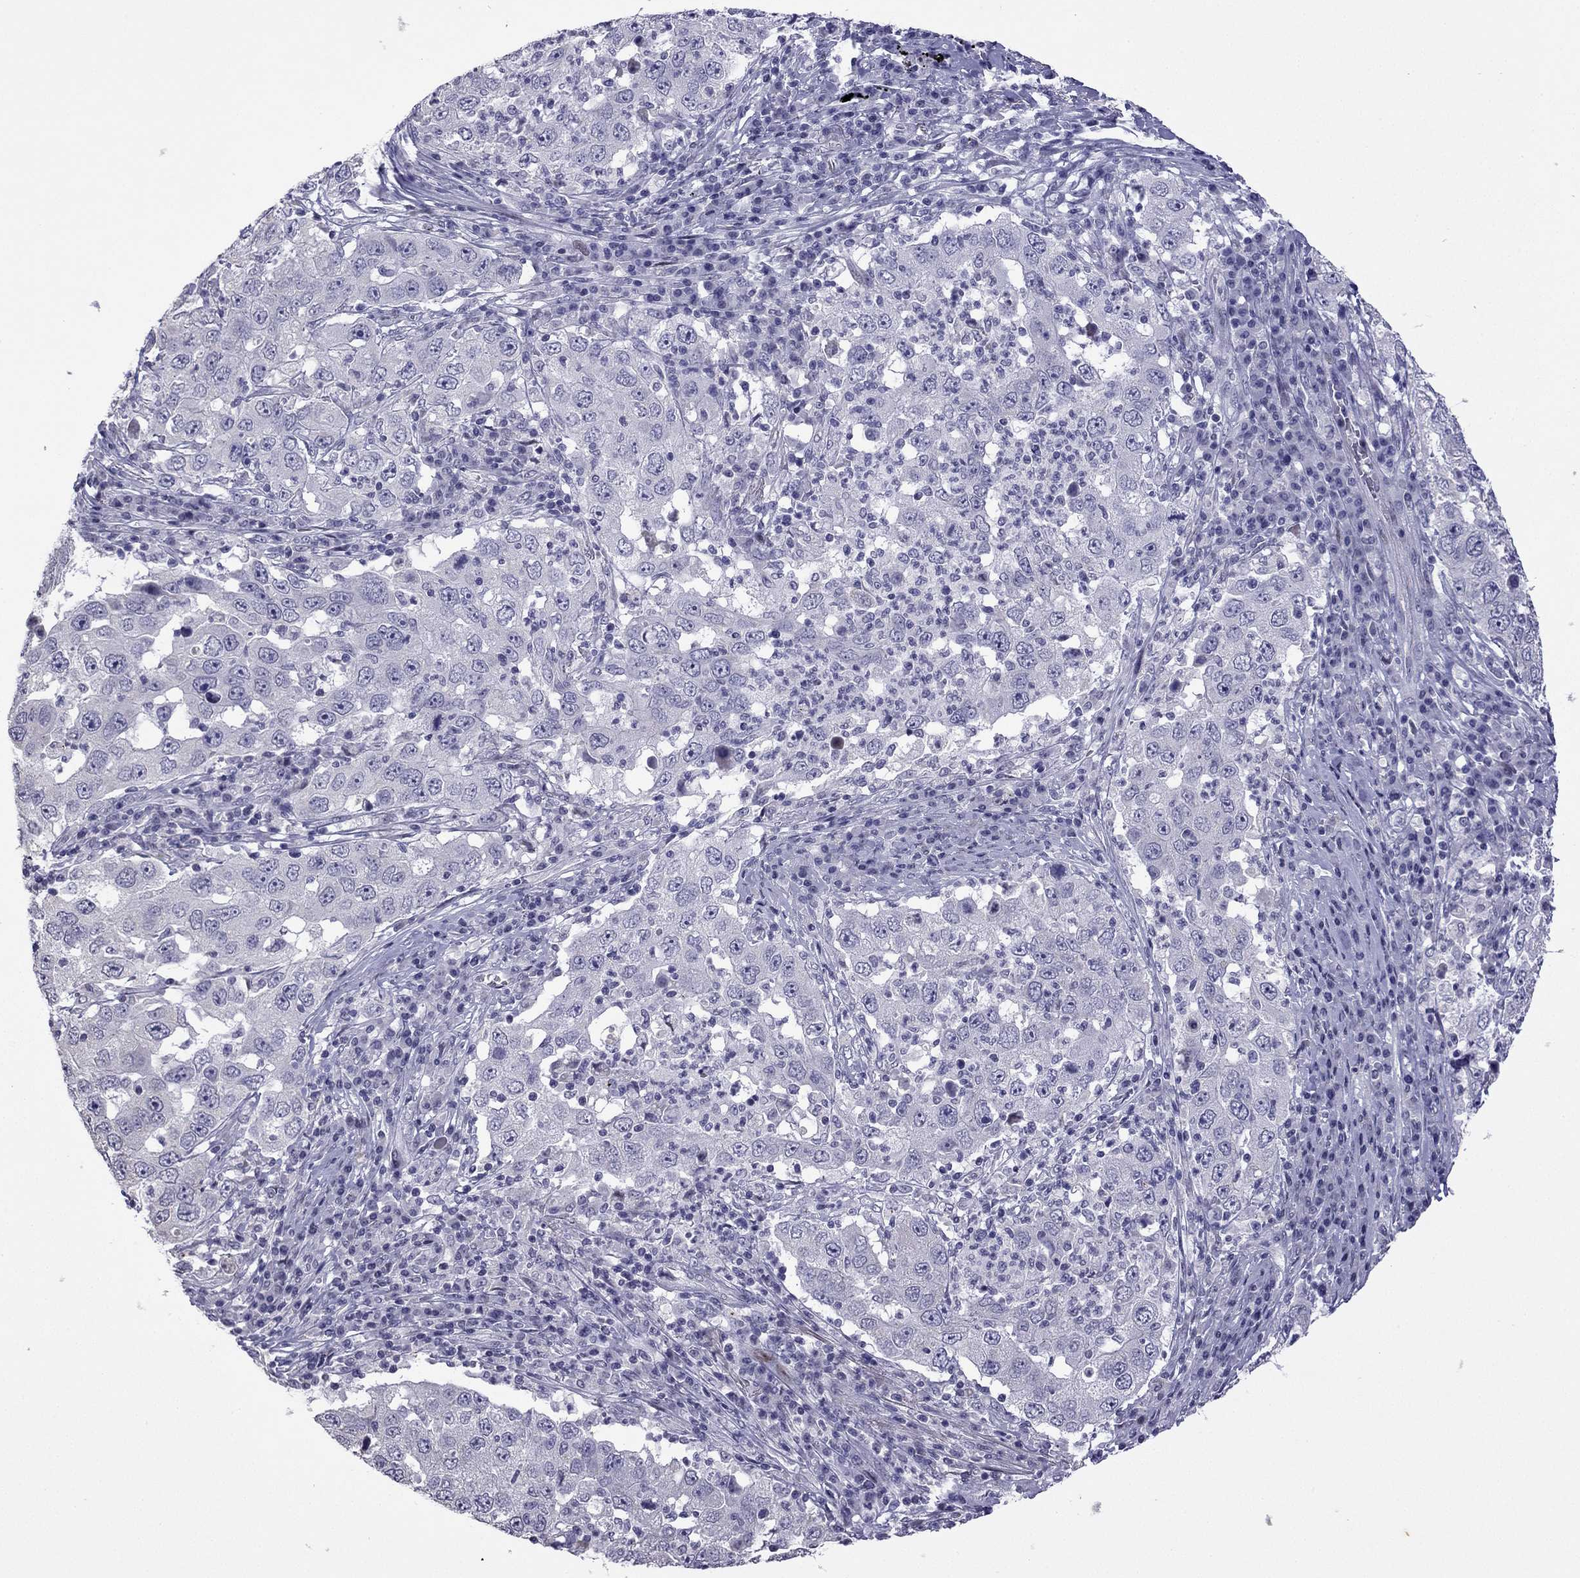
{"staining": {"intensity": "negative", "quantity": "none", "location": "none"}, "tissue": "lung cancer", "cell_type": "Tumor cells", "image_type": "cancer", "snomed": [{"axis": "morphology", "description": "Adenocarcinoma, NOS"}, {"axis": "topography", "description": "Lung"}], "caption": "IHC photomicrograph of neoplastic tissue: human adenocarcinoma (lung) stained with DAB demonstrates no significant protein positivity in tumor cells.", "gene": "CFAP70", "patient": {"sex": "male", "age": 73}}